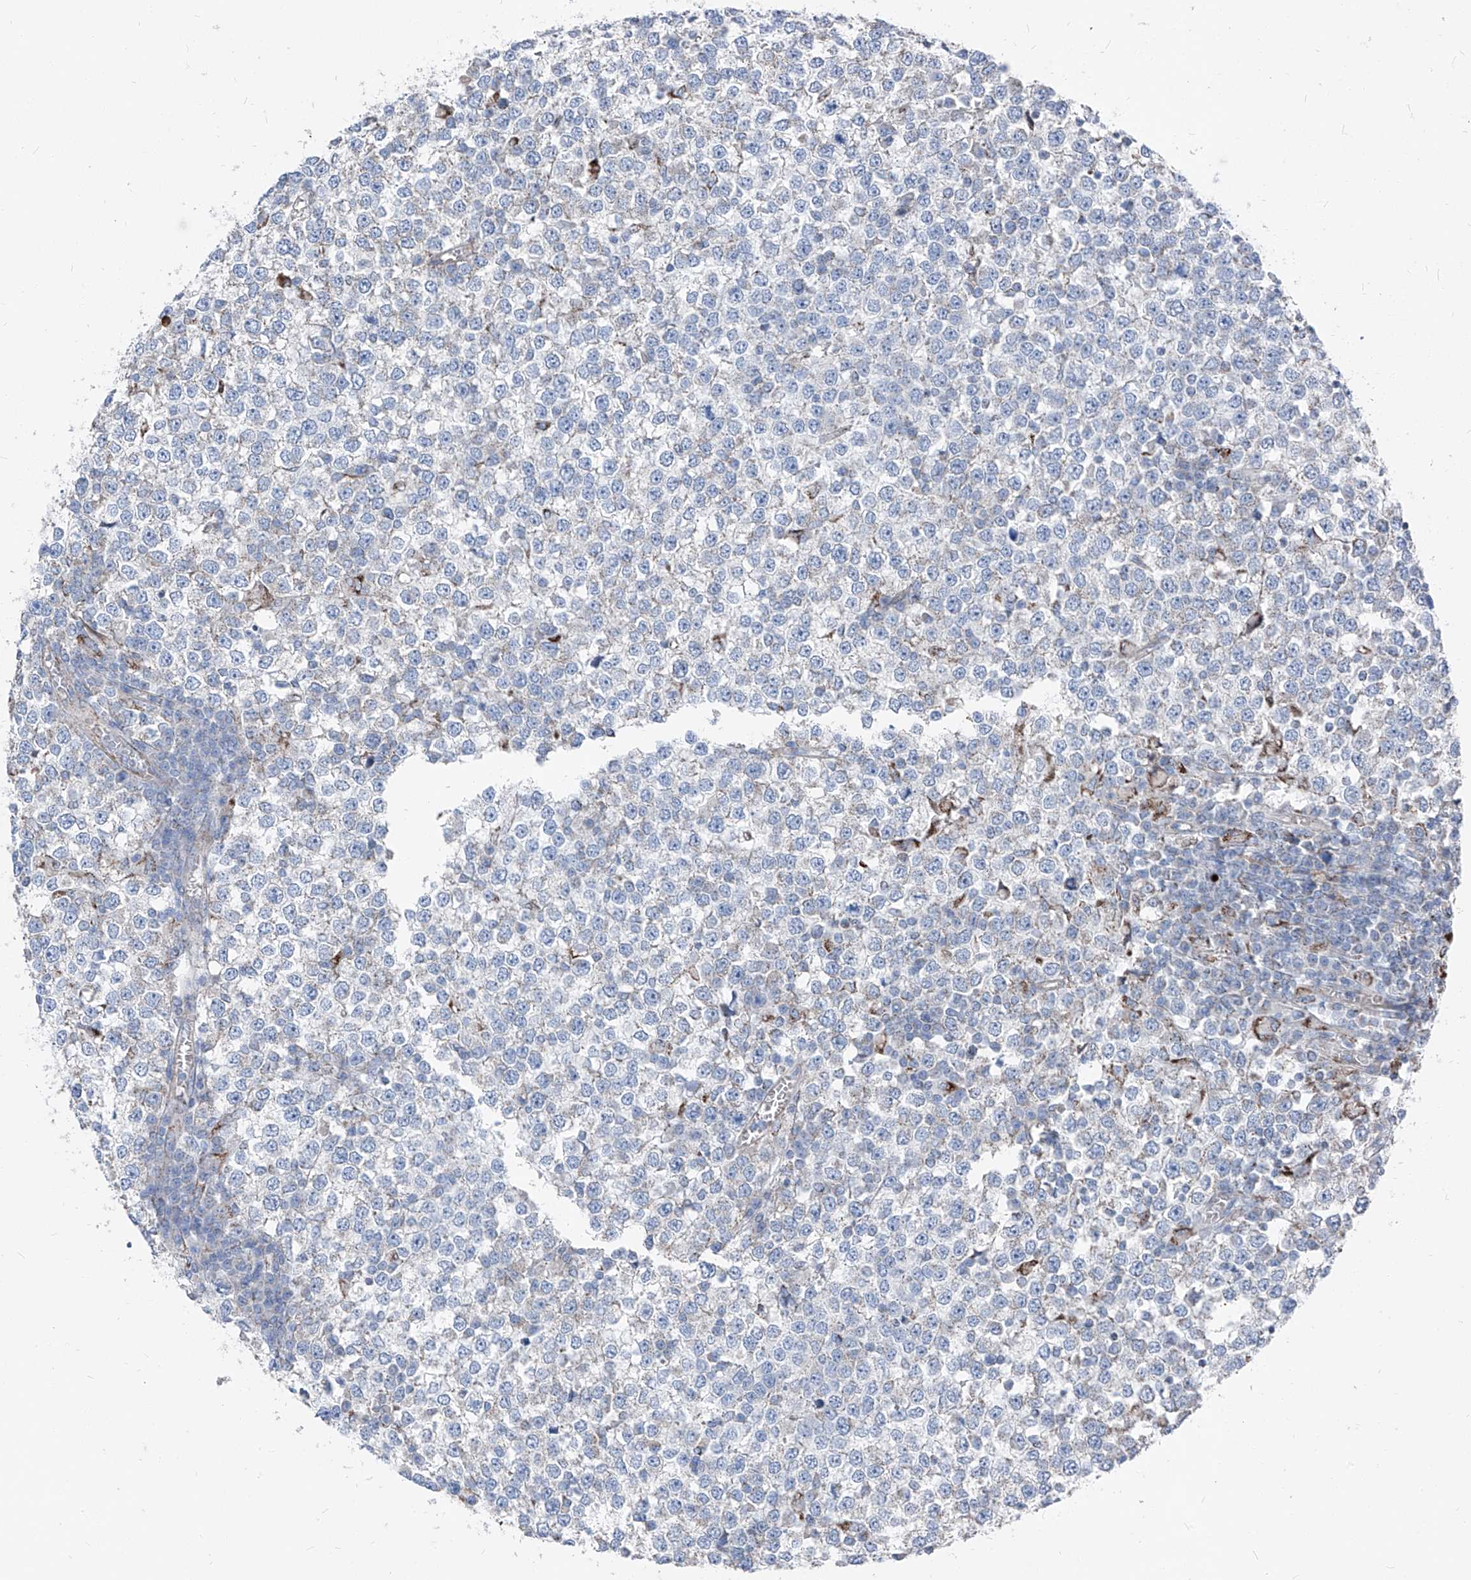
{"staining": {"intensity": "negative", "quantity": "none", "location": "none"}, "tissue": "testis cancer", "cell_type": "Tumor cells", "image_type": "cancer", "snomed": [{"axis": "morphology", "description": "Seminoma, NOS"}, {"axis": "topography", "description": "Testis"}], "caption": "An IHC micrograph of seminoma (testis) is shown. There is no staining in tumor cells of seminoma (testis).", "gene": "AGPS", "patient": {"sex": "male", "age": 65}}